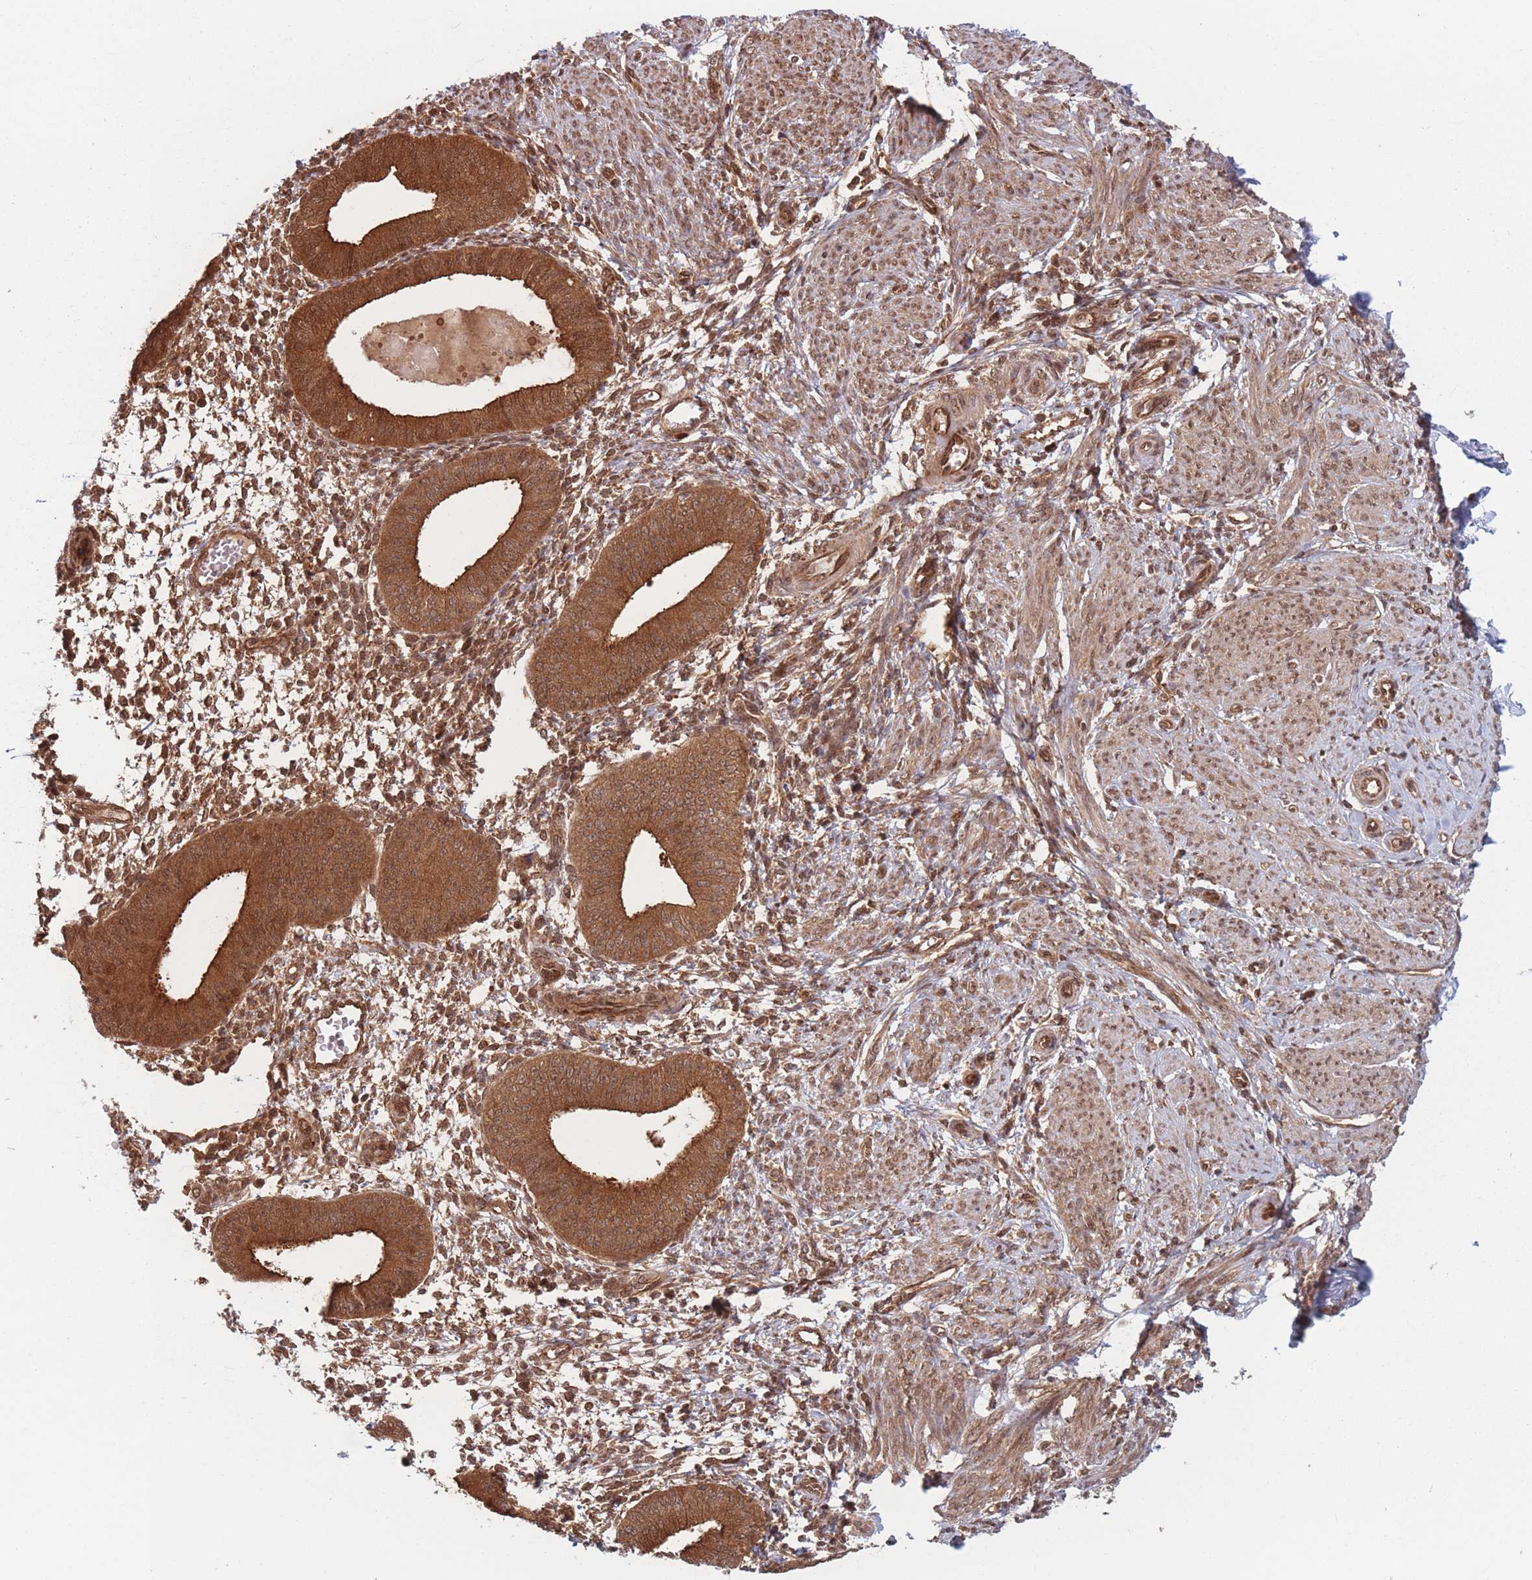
{"staining": {"intensity": "moderate", "quantity": ">75%", "location": "cytoplasmic/membranous,nuclear"}, "tissue": "endometrium", "cell_type": "Cells in endometrial stroma", "image_type": "normal", "snomed": [{"axis": "morphology", "description": "Normal tissue, NOS"}, {"axis": "topography", "description": "Endometrium"}], "caption": "IHC of unremarkable human endometrium displays medium levels of moderate cytoplasmic/membranous,nuclear staining in approximately >75% of cells in endometrial stroma.", "gene": "PODXL2", "patient": {"sex": "female", "age": 49}}